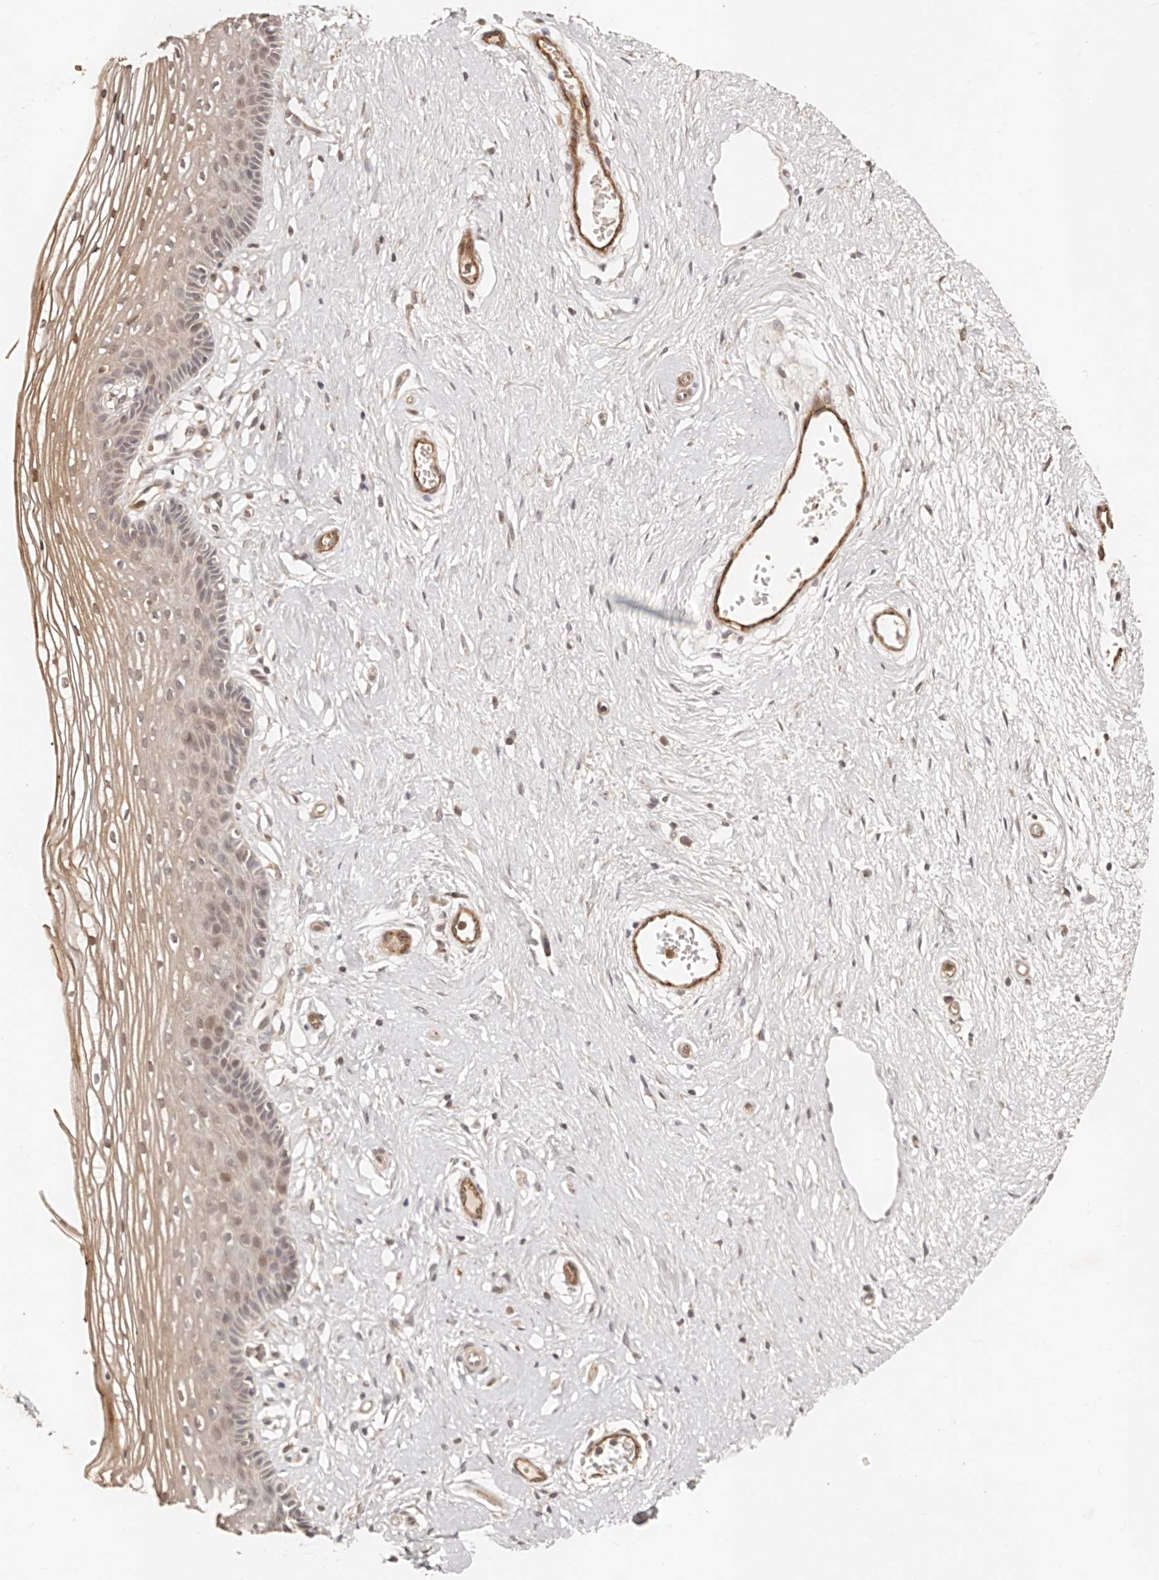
{"staining": {"intensity": "weak", "quantity": "25%-75%", "location": "cytoplasmic/membranous"}, "tissue": "vagina", "cell_type": "Squamous epithelial cells", "image_type": "normal", "snomed": [{"axis": "morphology", "description": "Normal tissue, NOS"}, {"axis": "topography", "description": "Vagina"}], "caption": "Immunohistochemistry (DAB) staining of normal human vagina shows weak cytoplasmic/membranous protein expression in about 25%-75% of squamous epithelial cells.", "gene": "CCL14", "patient": {"sex": "female", "age": 46}}